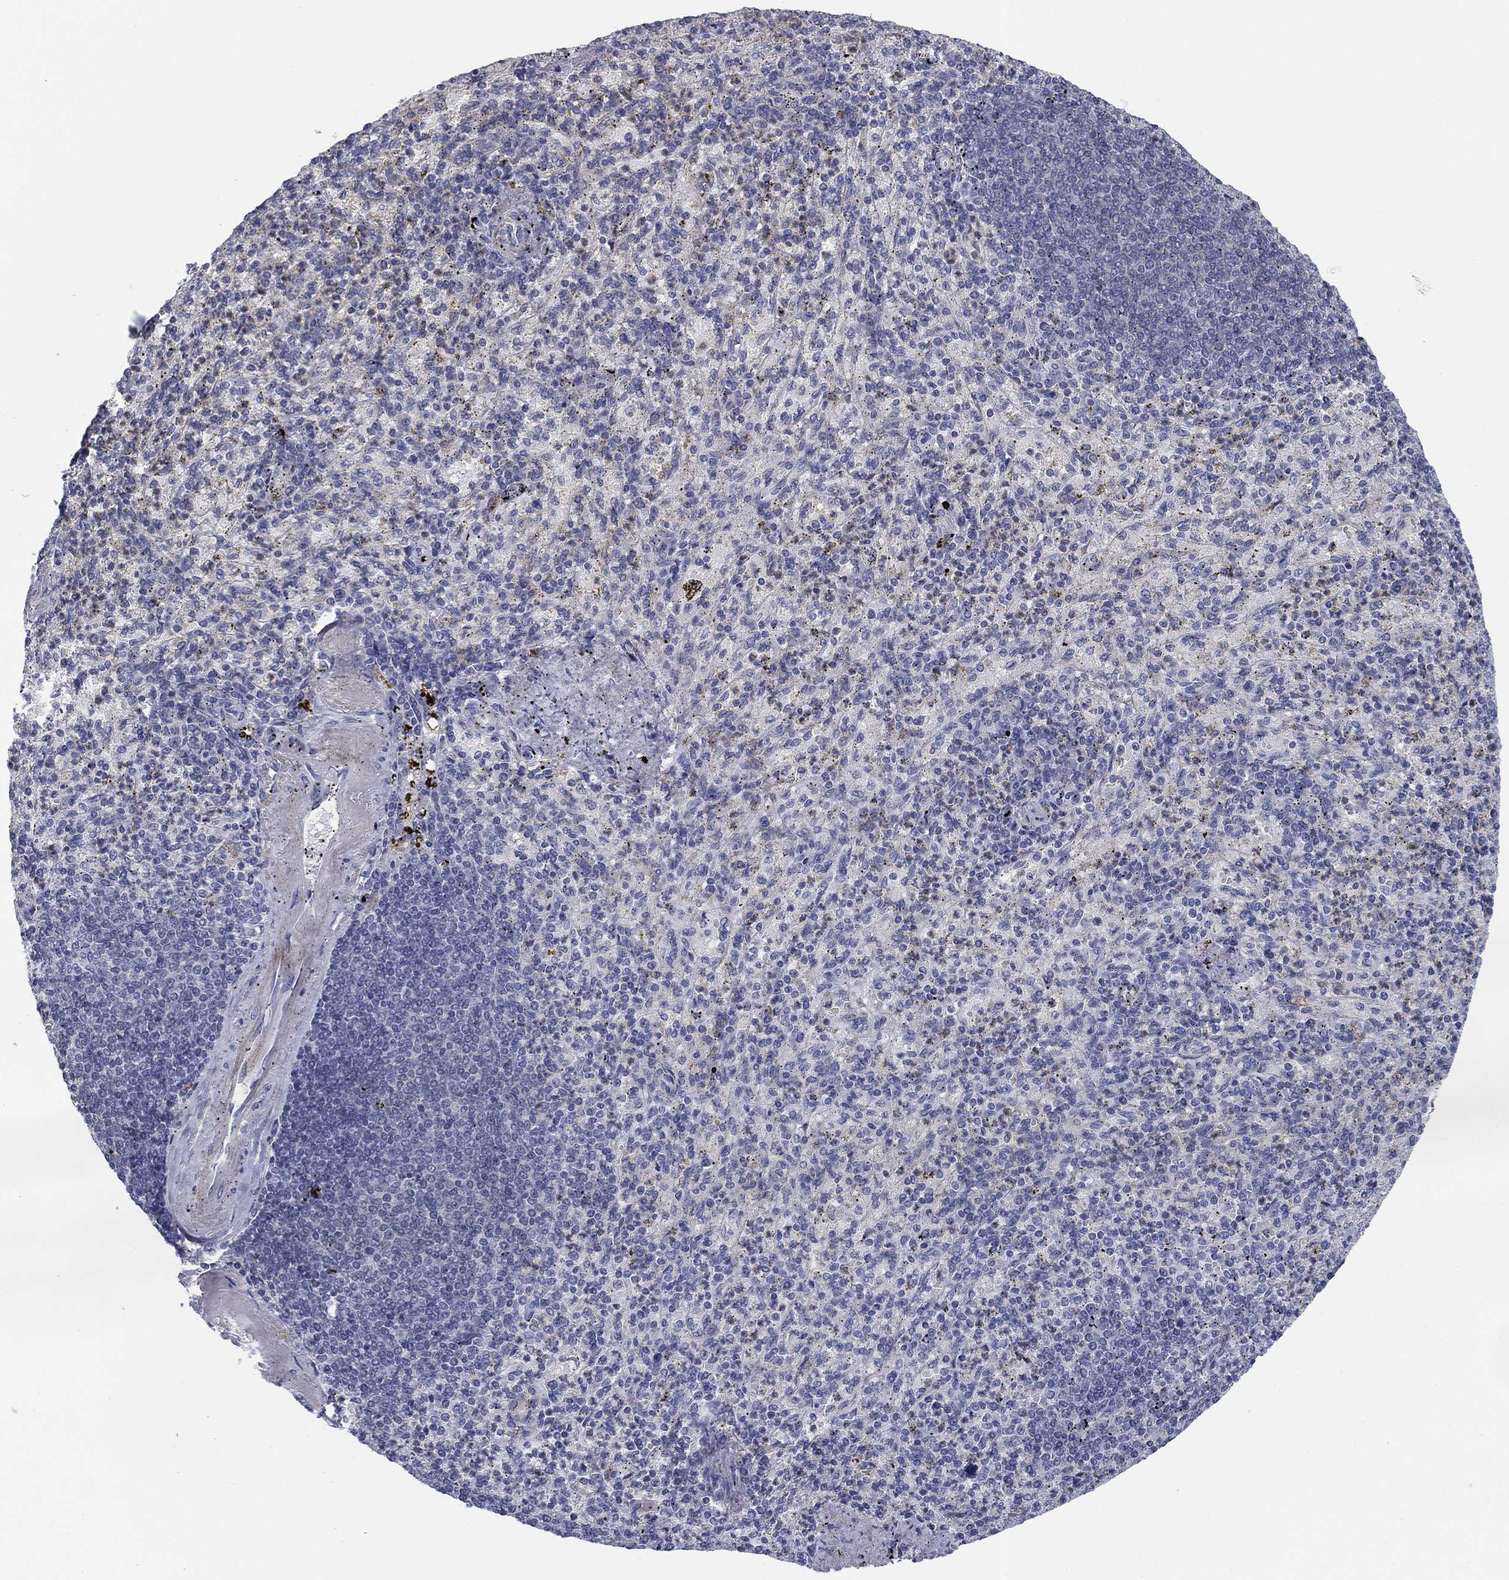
{"staining": {"intensity": "negative", "quantity": "none", "location": "none"}, "tissue": "spleen", "cell_type": "Cells in red pulp", "image_type": "normal", "snomed": [{"axis": "morphology", "description": "Normal tissue, NOS"}, {"axis": "topography", "description": "Spleen"}], "caption": "The image shows no significant staining in cells in red pulp of spleen.", "gene": "CALB1", "patient": {"sex": "female", "age": 74}}